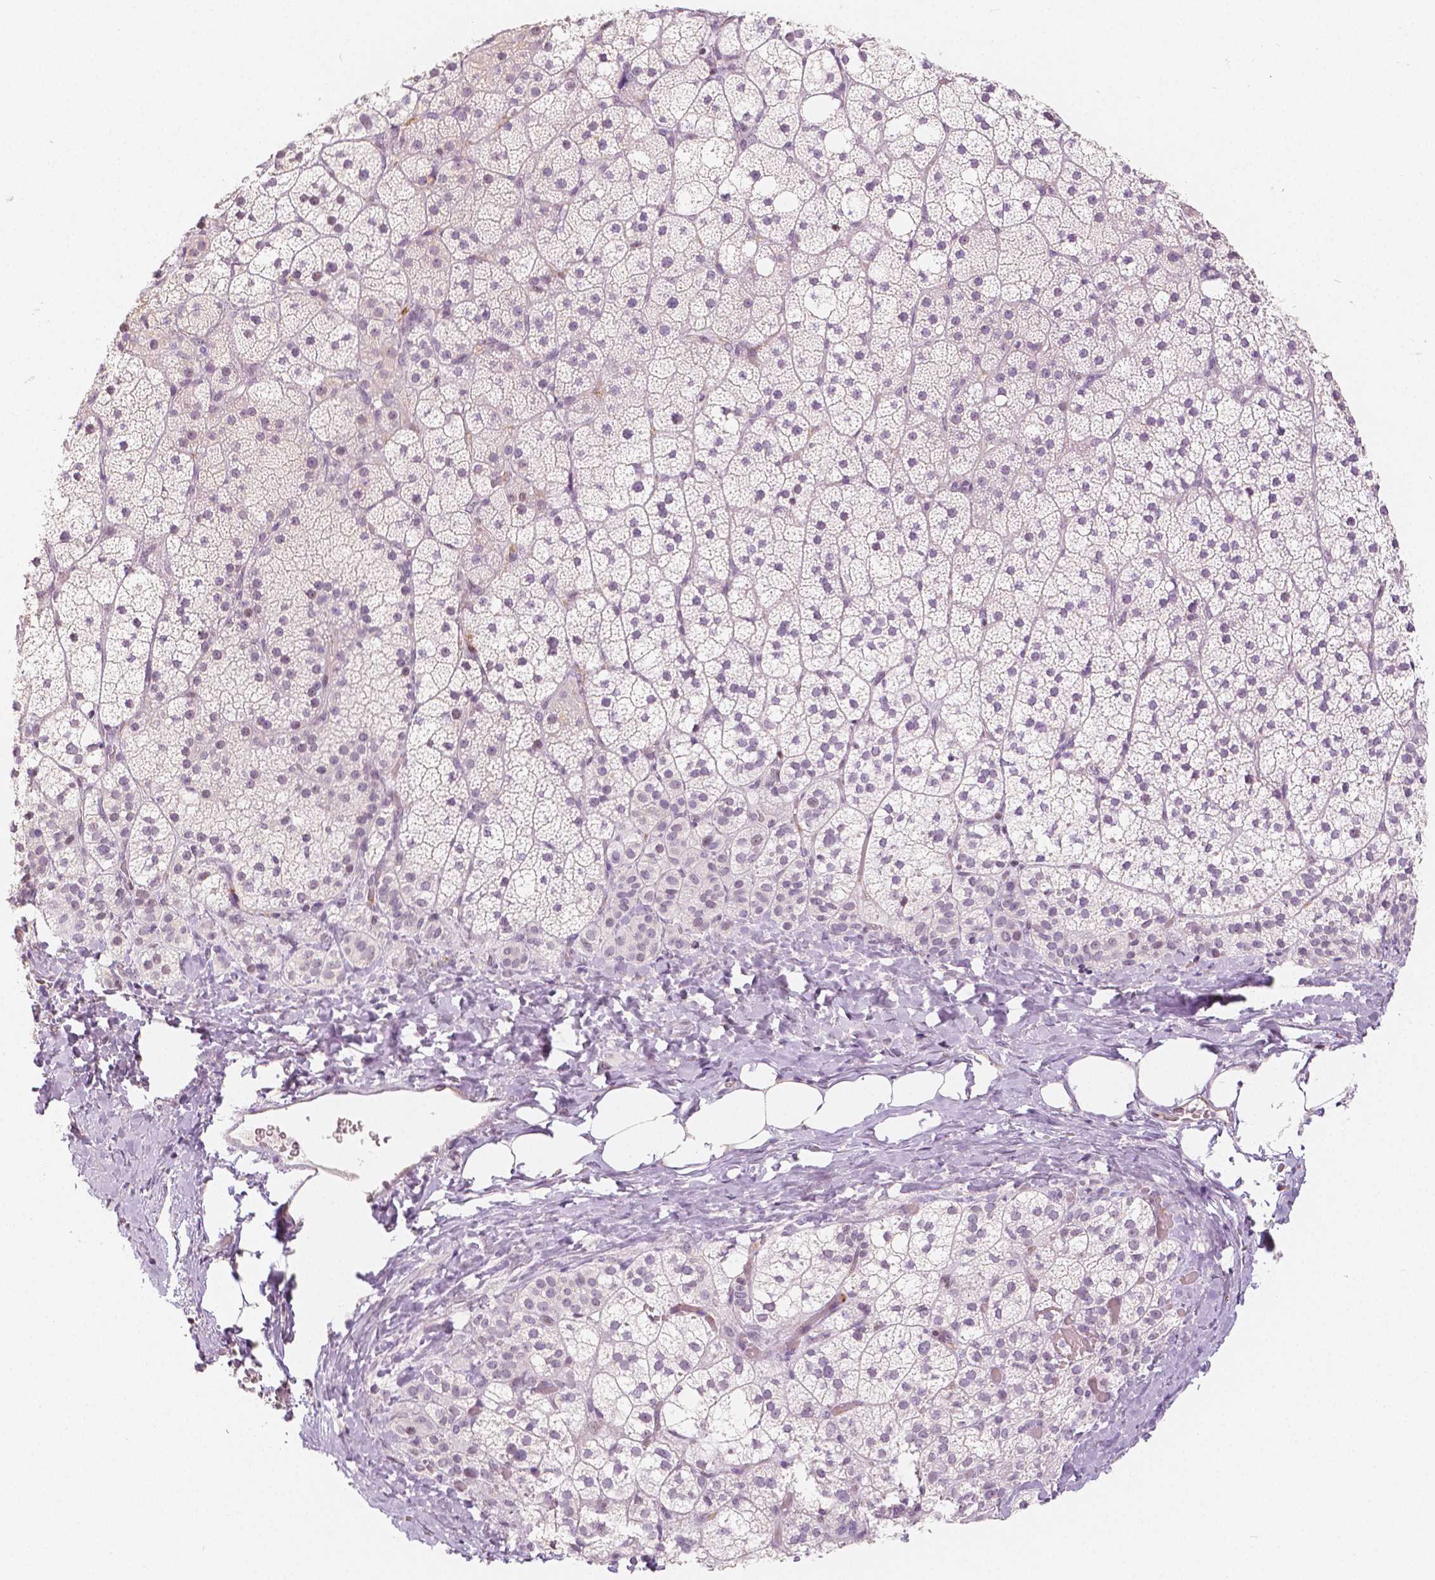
{"staining": {"intensity": "negative", "quantity": "none", "location": "none"}, "tissue": "adrenal gland", "cell_type": "Glandular cells", "image_type": "normal", "snomed": [{"axis": "morphology", "description": "Normal tissue, NOS"}, {"axis": "topography", "description": "Adrenal gland"}], "caption": "High power microscopy image of an immunohistochemistry (IHC) micrograph of normal adrenal gland, revealing no significant expression in glandular cells. (Brightfield microscopy of DAB immunohistochemistry at high magnification).", "gene": "KDM5B", "patient": {"sex": "male", "age": 53}}